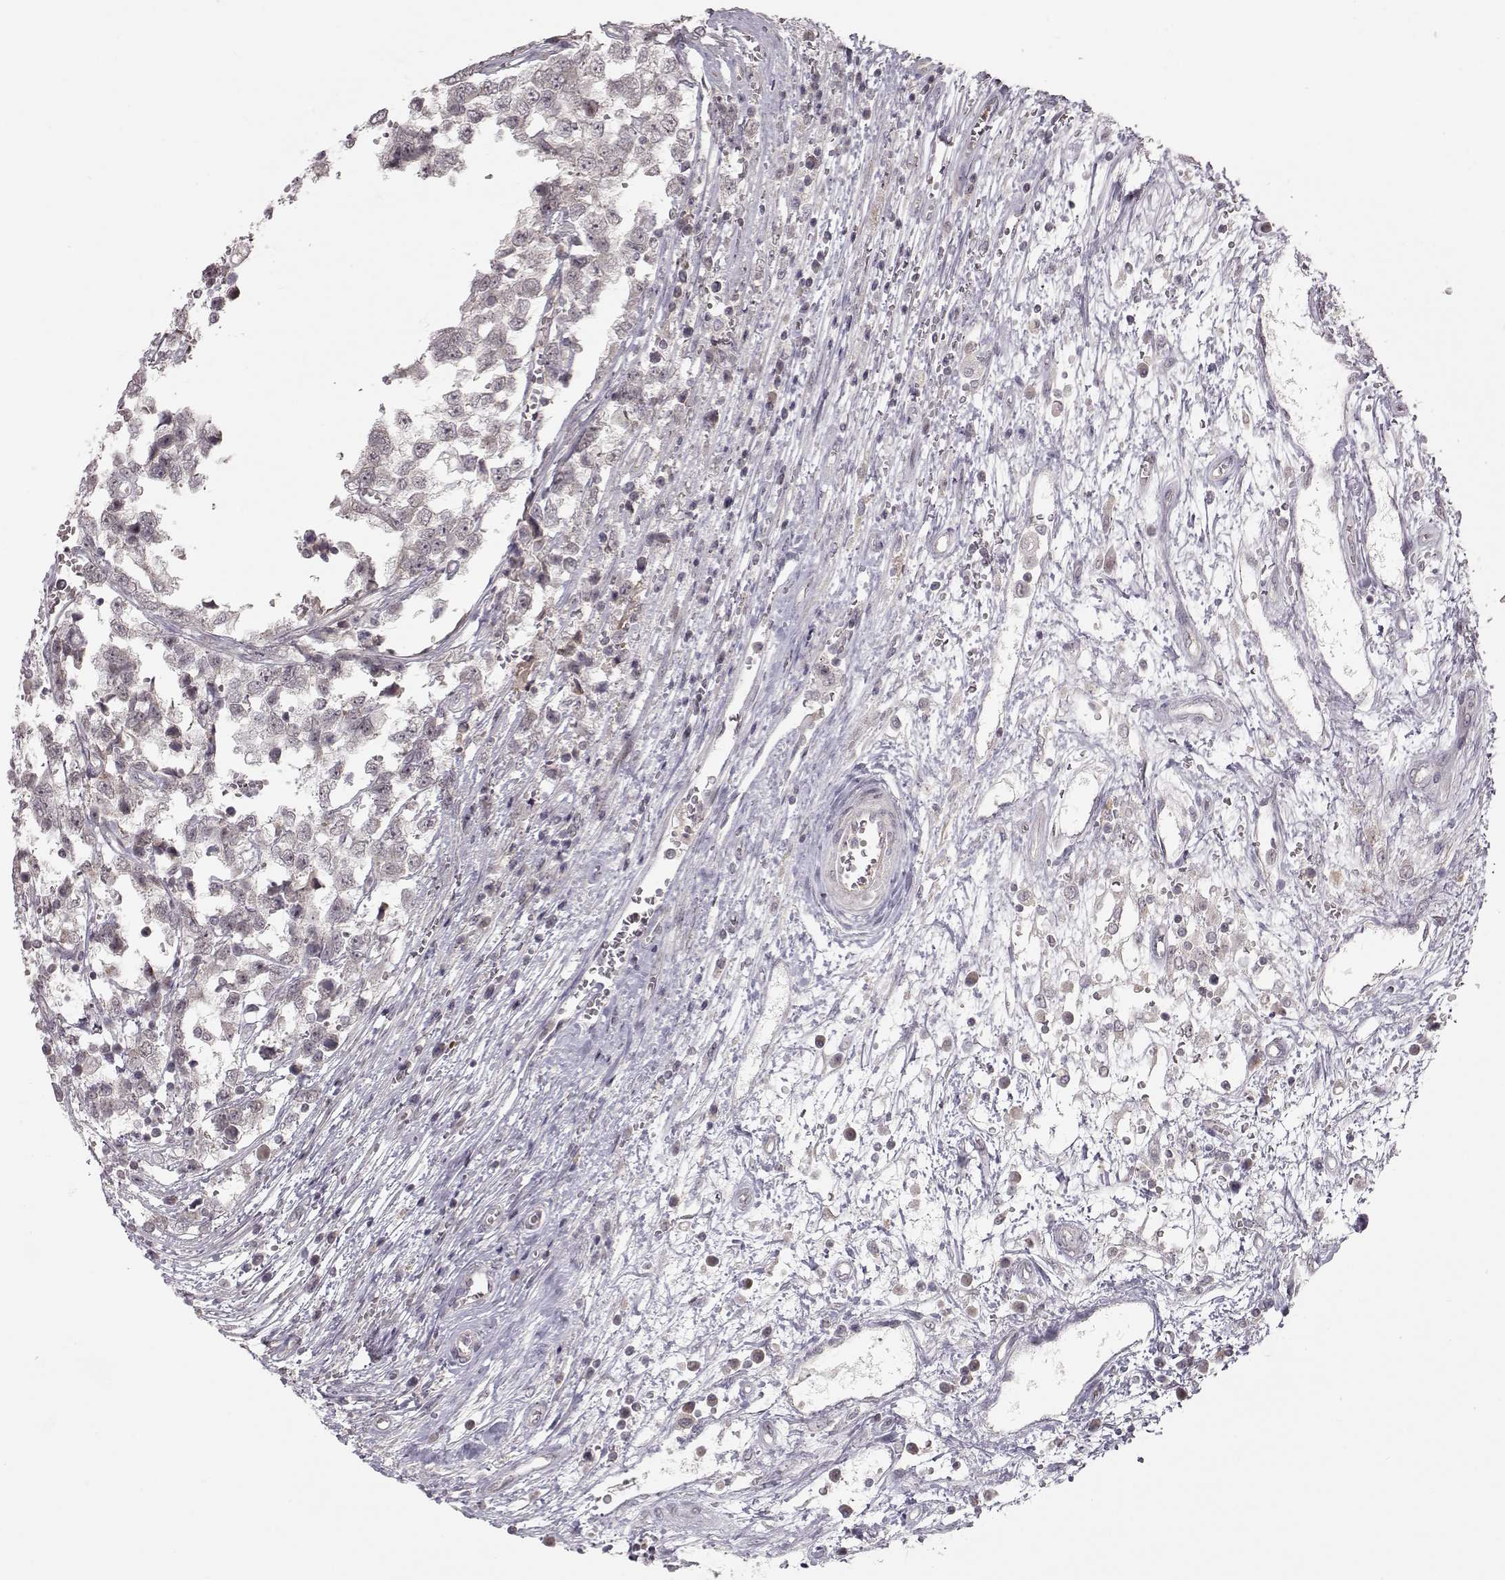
{"staining": {"intensity": "negative", "quantity": "none", "location": "none"}, "tissue": "testis cancer", "cell_type": "Tumor cells", "image_type": "cancer", "snomed": [{"axis": "morphology", "description": "Normal tissue, NOS"}, {"axis": "morphology", "description": "Seminoma, NOS"}, {"axis": "topography", "description": "Testis"}, {"axis": "topography", "description": "Epididymis"}], "caption": "This is a micrograph of immunohistochemistry (IHC) staining of testis cancer (seminoma), which shows no expression in tumor cells.", "gene": "PNMT", "patient": {"sex": "male", "age": 34}}